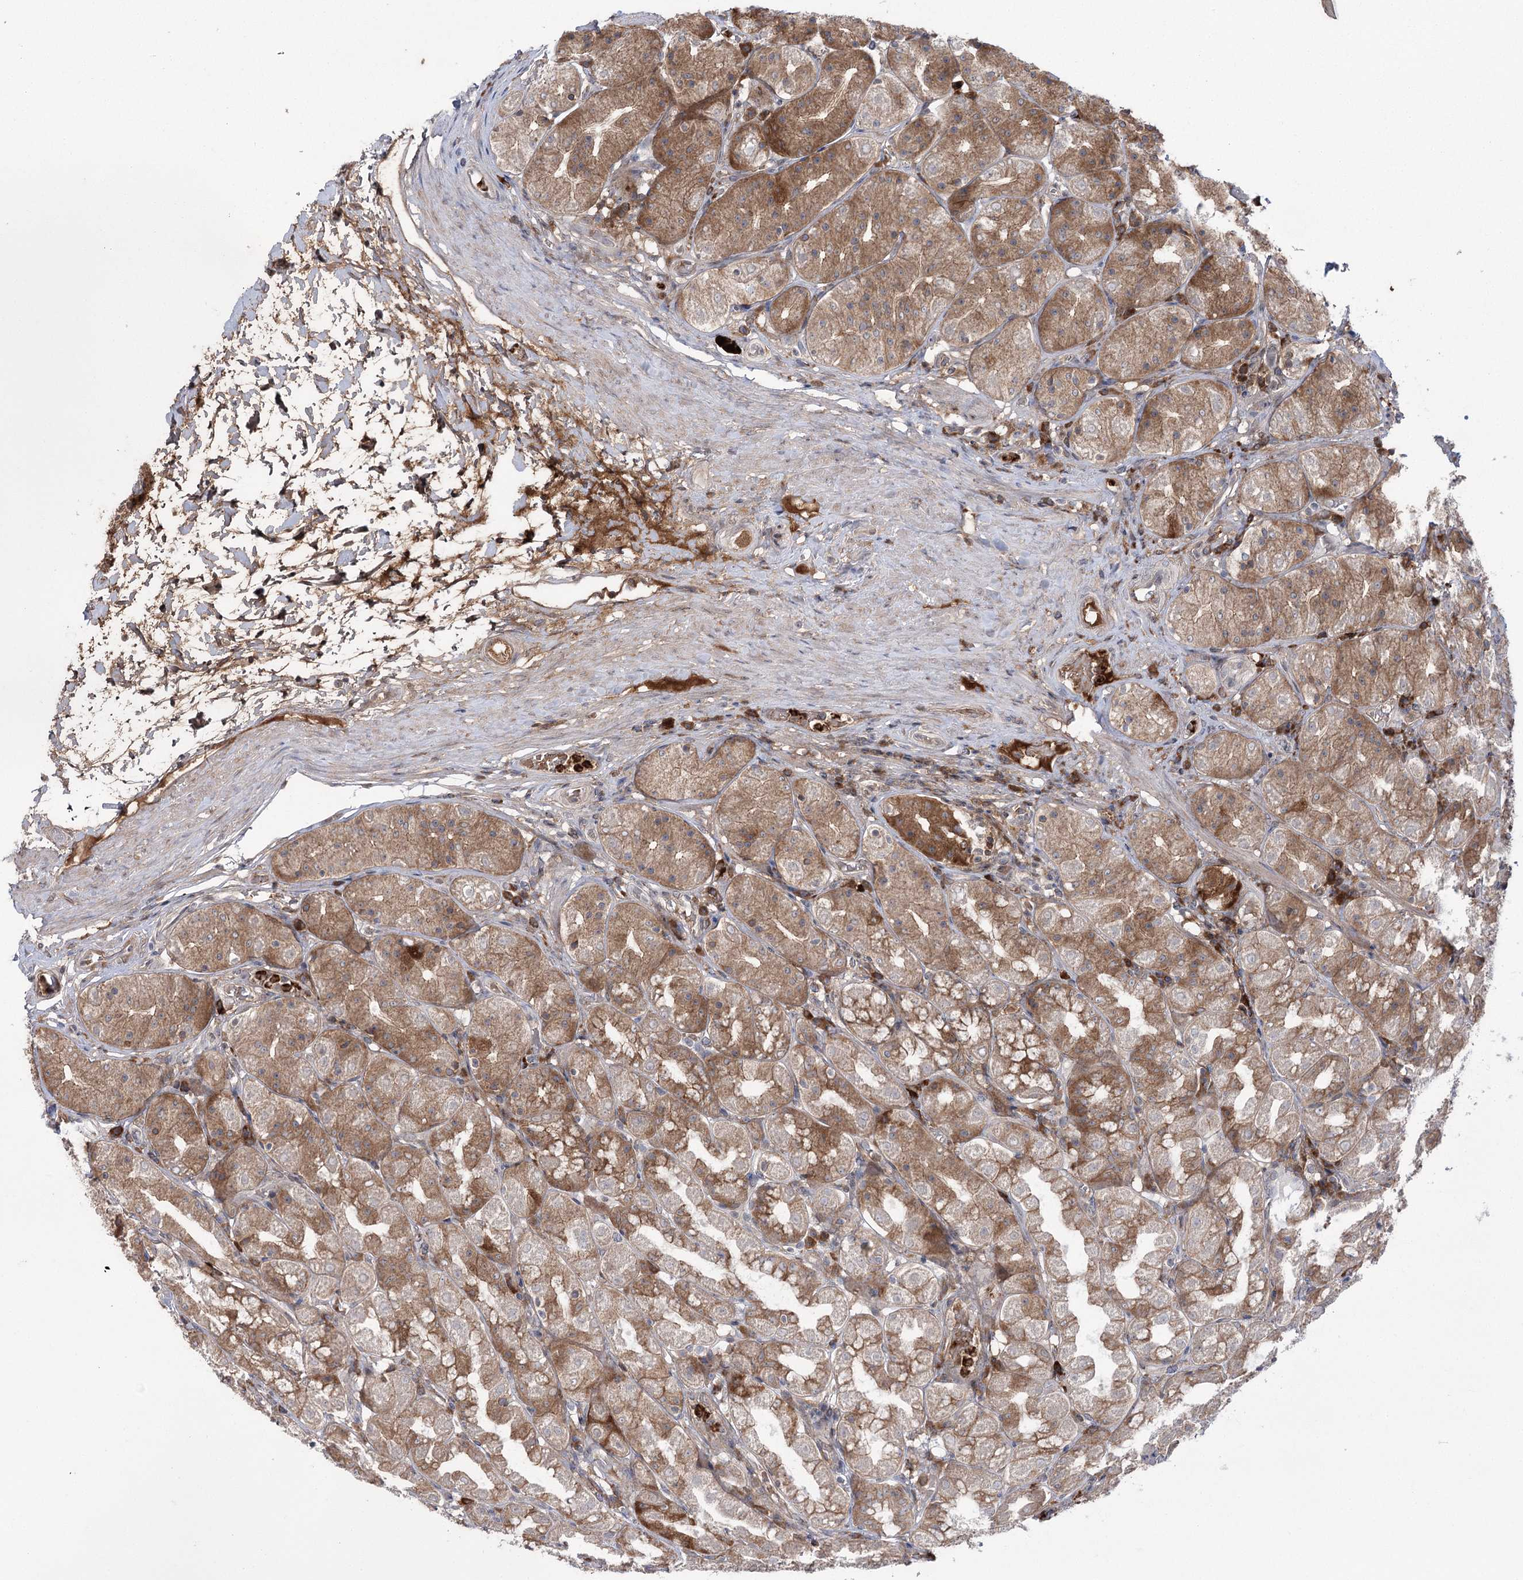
{"staining": {"intensity": "moderate", "quantity": ">75%", "location": "cytoplasmic/membranous"}, "tissue": "stomach", "cell_type": "Glandular cells", "image_type": "normal", "snomed": [{"axis": "morphology", "description": "Normal tissue, NOS"}, {"axis": "topography", "description": "Stomach, lower"}], "caption": "IHC of normal human stomach reveals medium levels of moderate cytoplasmic/membranous staining in about >75% of glandular cells.", "gene": "PLEKHA5", "patient": {"sex": "female", "age": 56}}